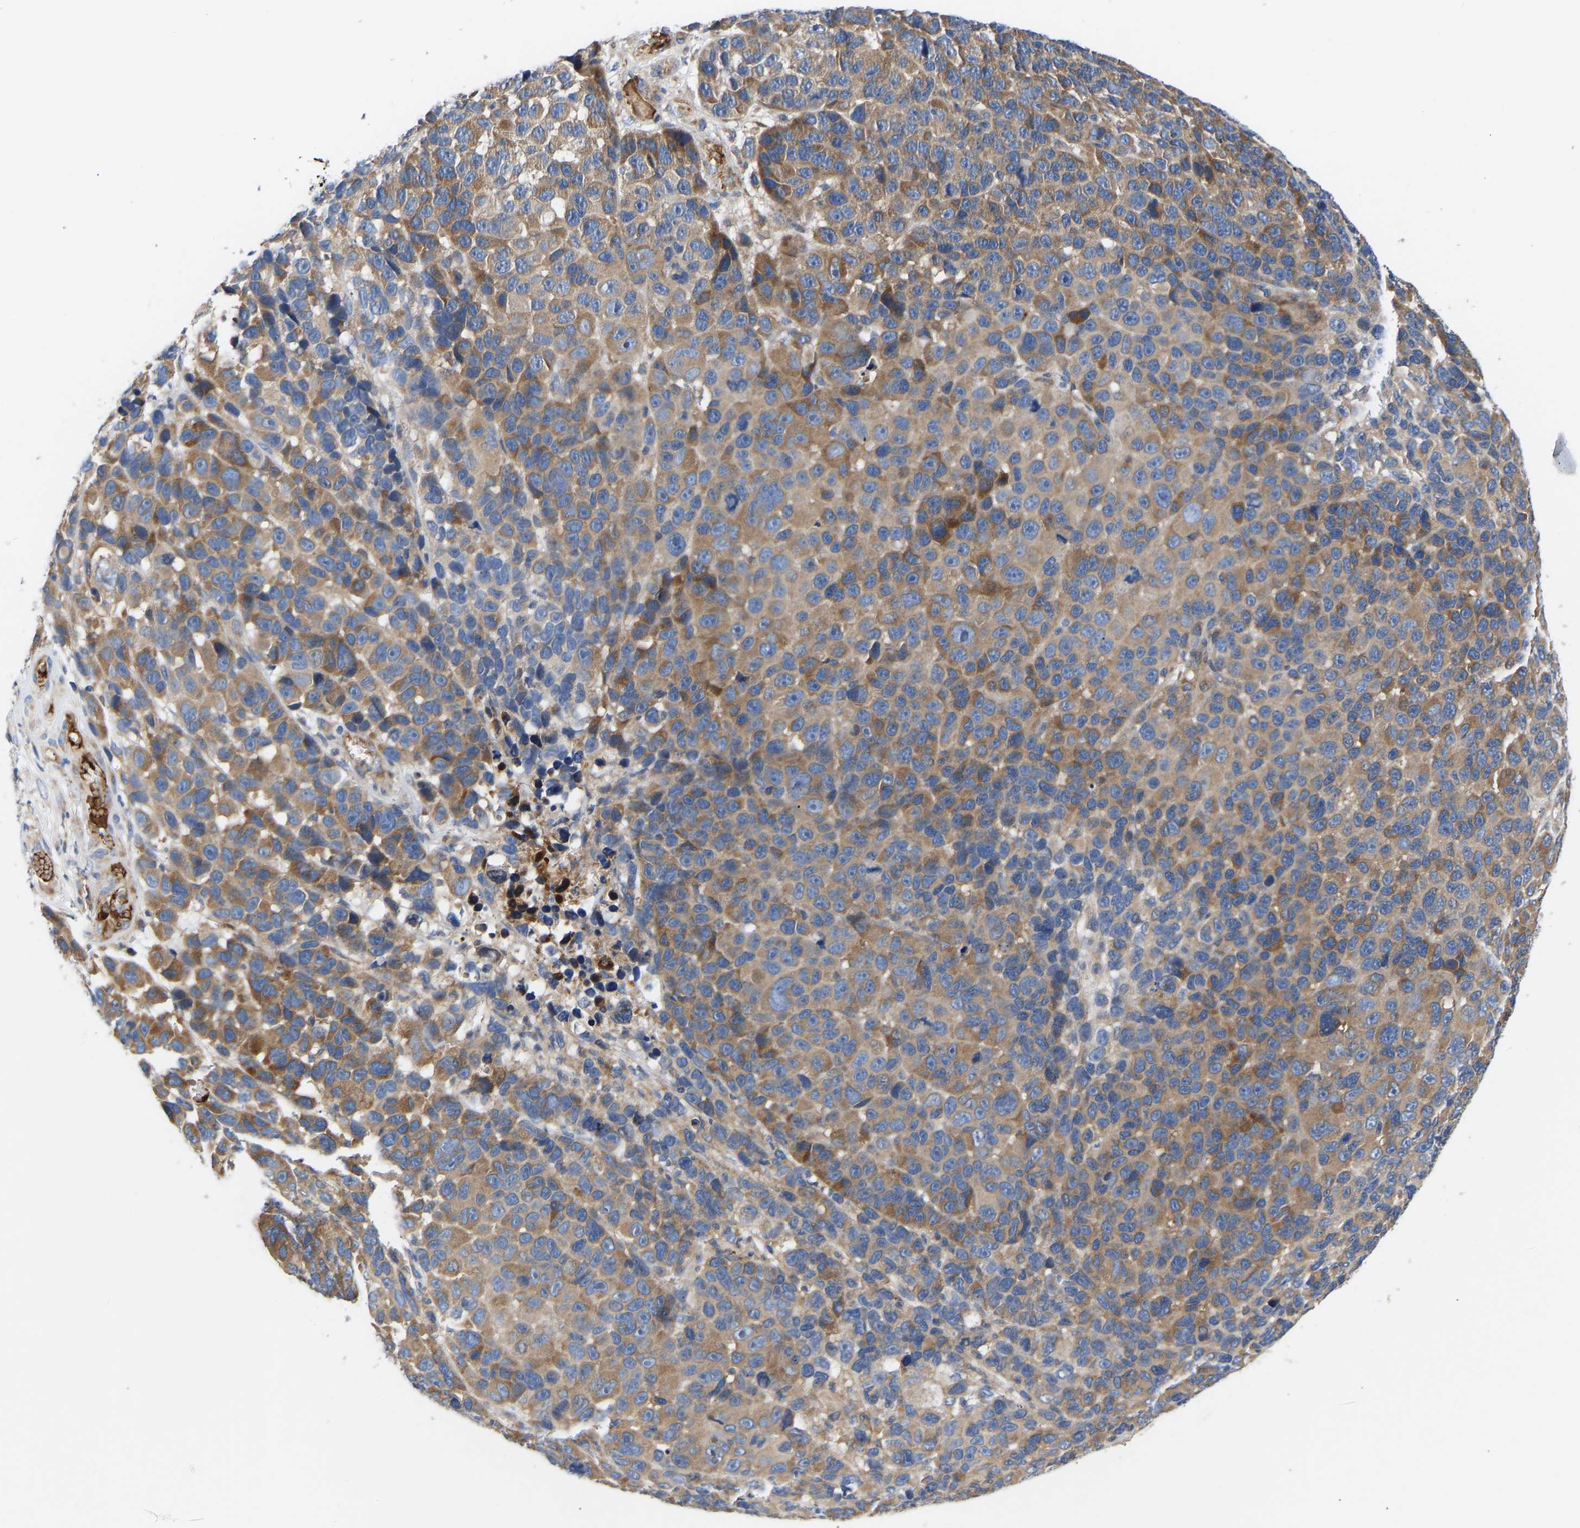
{"staining": {"intensity": "moderate", "quantity": ">75%", "location": "cytoplasmic/membranous"}, "tissue": "melanoma", "cell_type": "Tumor cells", "image_type": "cancer", "snomed": [{"axis": "morphology", "description": "Malignant melanoma, NOS"}, {"axis": "topography", "description": "Skin"}], "caption": "IHC staining of malignant melanoma, which exhibits medium levels of moderate cytoplasmic/membranous positivity in about >75% of tumor cells indicating moderate cytoplasmic/membranous protein staining. The staining was performed using DAB (brown) for protein detection and nuclei were counterstained in hematoxylin (blue).", "gene": "AIMP2", "patient": {"sex": "male", "age": 53}}